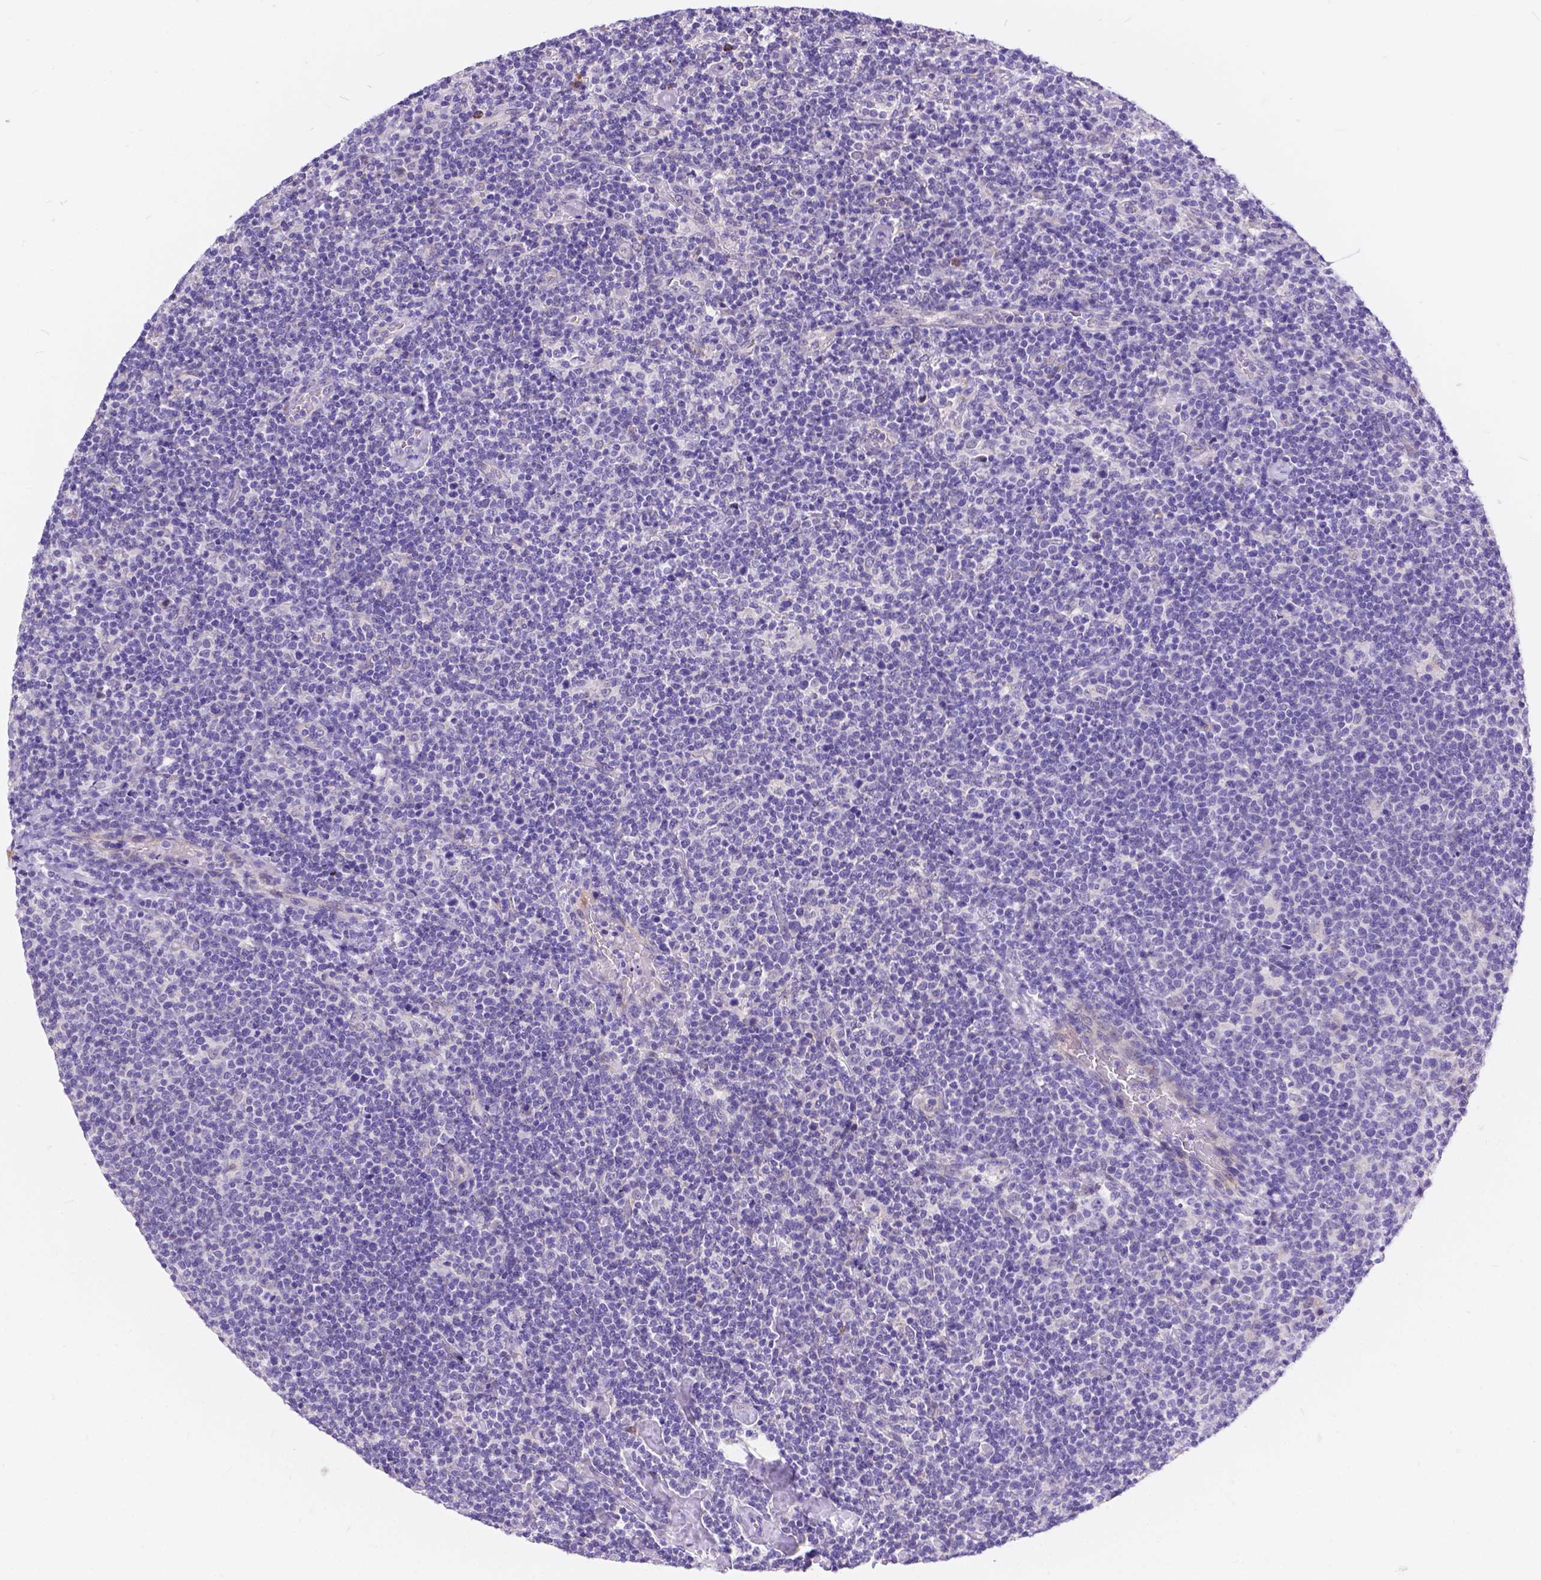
{"staining": {"intensity": "negative", "quantity": "none", "location": "none"}, "tissue": "lymphoma", "cell_type": "Tumor cells", "image_type": "cancer", "snomed": [{"axis": "morphology", "description": "Malignant lymphoma, non-Hodgkin's type, High grade"}, {"axis": "topography", "description": "Lymph node"}], "caption": "Human high-grade malignant lymphoma, non-Hodgkin's type stained for a protein using immunohistochemistry shows no positivity in tumor cells.", "gene": "DLEC1", "patient": {"sex": "male", "age": 61}}